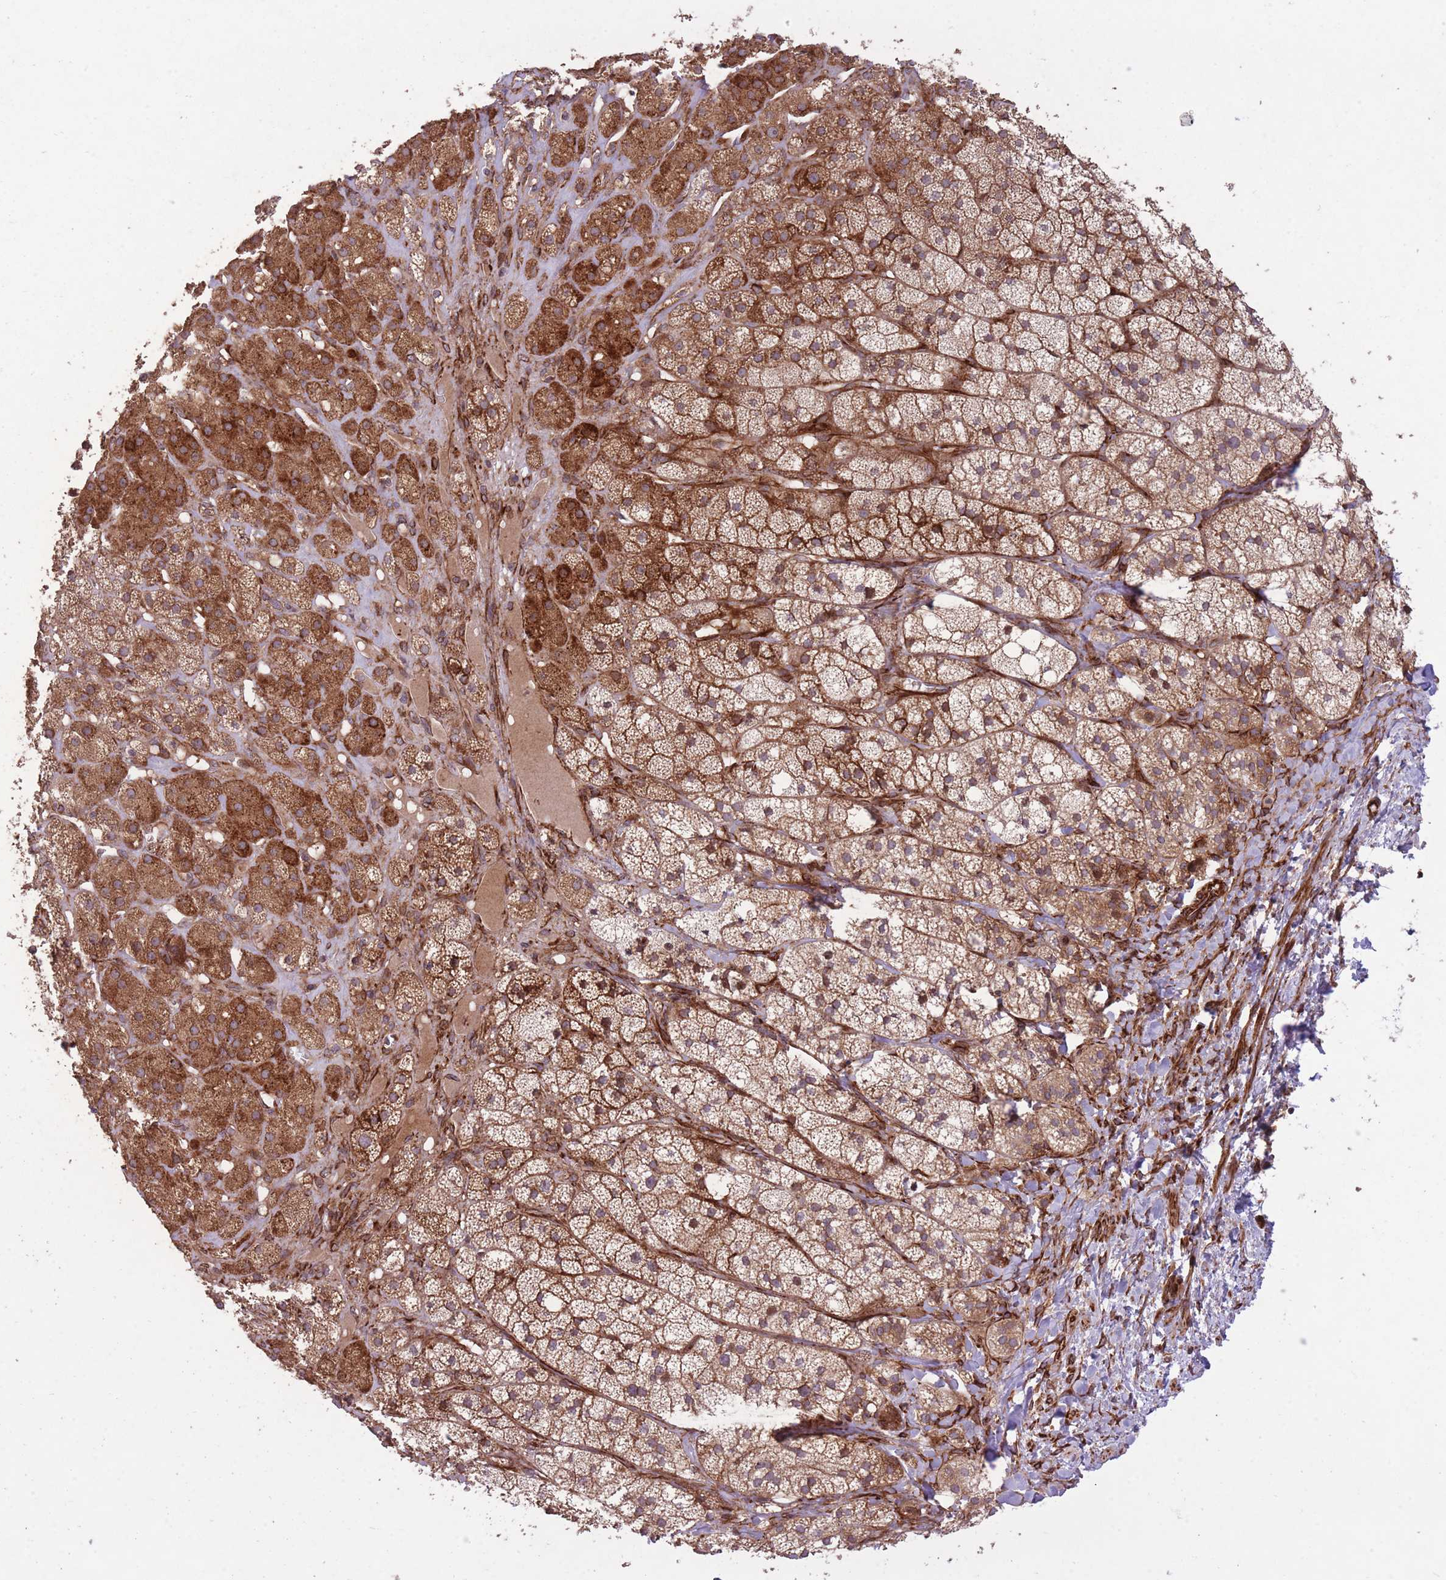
{"staining": {"intensity": "strong", "quantity": "25%-75%", "location": "cytoplasmic/membranous"}, "tissue": "adrenal gland", "cell_type": "Glandular cells", "image_type": "normal", "snomed": [{"axis": "morphology", "description": "Normal tissue, NOS"}, {"axis": "topography", "description": "Adrenal gland"}], "caption": "IHC staining of unremarkable adrenal gland, which exhibits high levels of strong cytoplasmic/membranous staining in approximately 25%-75% of glandular cells indicating strong cytoplasmic/membranous protein expression. The staining was performed using DAB (3,3'-diaminobenzidine) (brown) for protein detection and nuclei were counterstained in hematoxylin (blue).", "gene": "CISH", "patient": {"sex": "female", "age": 52}}